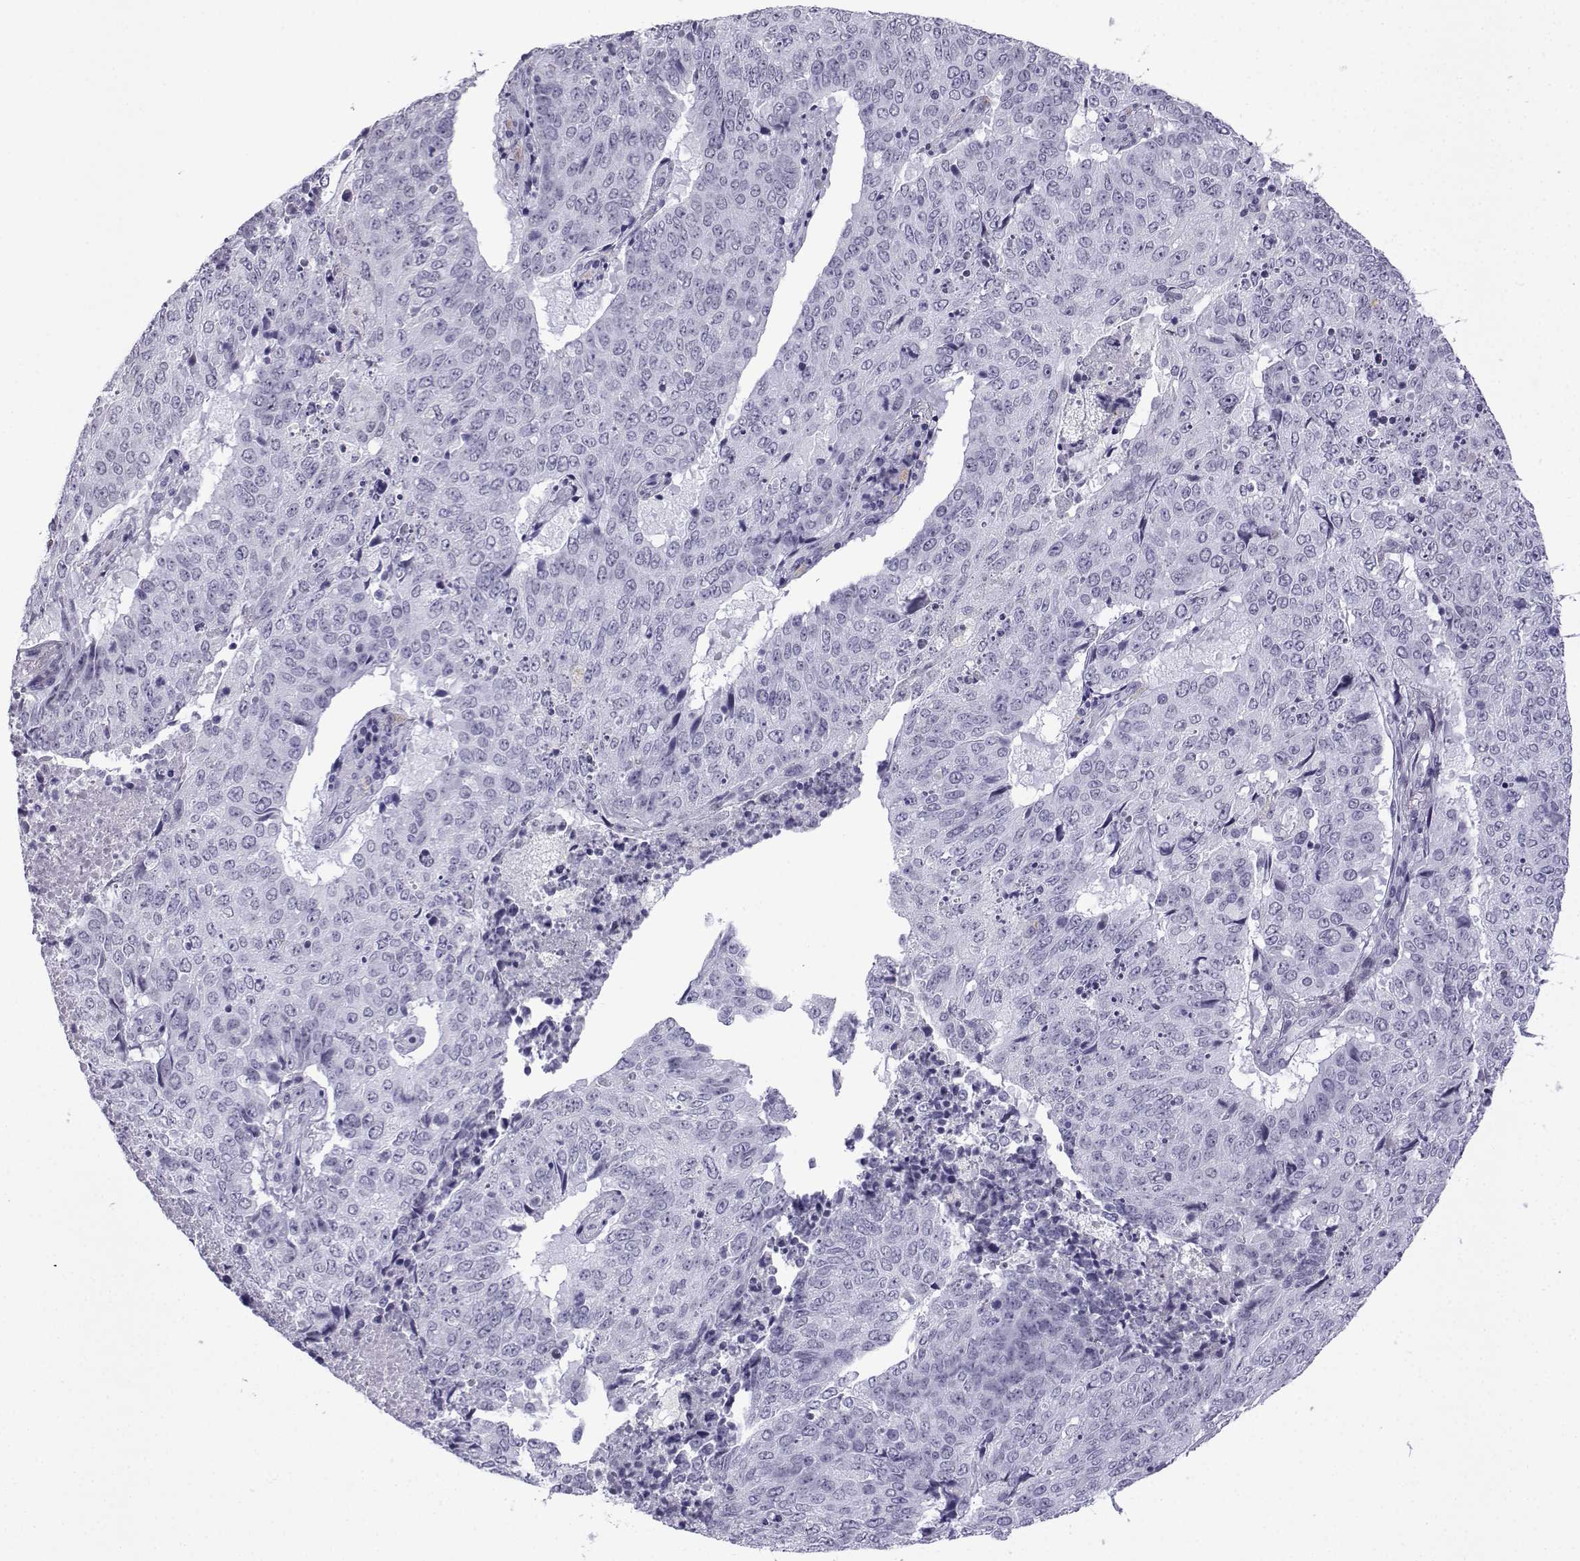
{"staining": {"intensity": "negative", "quantity": "none", "location": "none"}, "tissue": "lung cancer", "cell_type": "Tumor cells", "image_type": "cancer", "snomed": [{"axis": "morphology", "description": "Normal tissue, NOS"}, {"axis": "morphology", "description": "Squamous cell carcinoma, NOS"}, {"axis": "topography", "description": "Bronchus"}, {"axis": "topography", "description": "Lung"}], "caption": "This is an immunohistochemistry (IHC) micrograph of lung squamous cell carcinoma. There is no staining in tumor cells.", "gene": "MRGBP", "patient": {"sex": "male", "age": 64}}